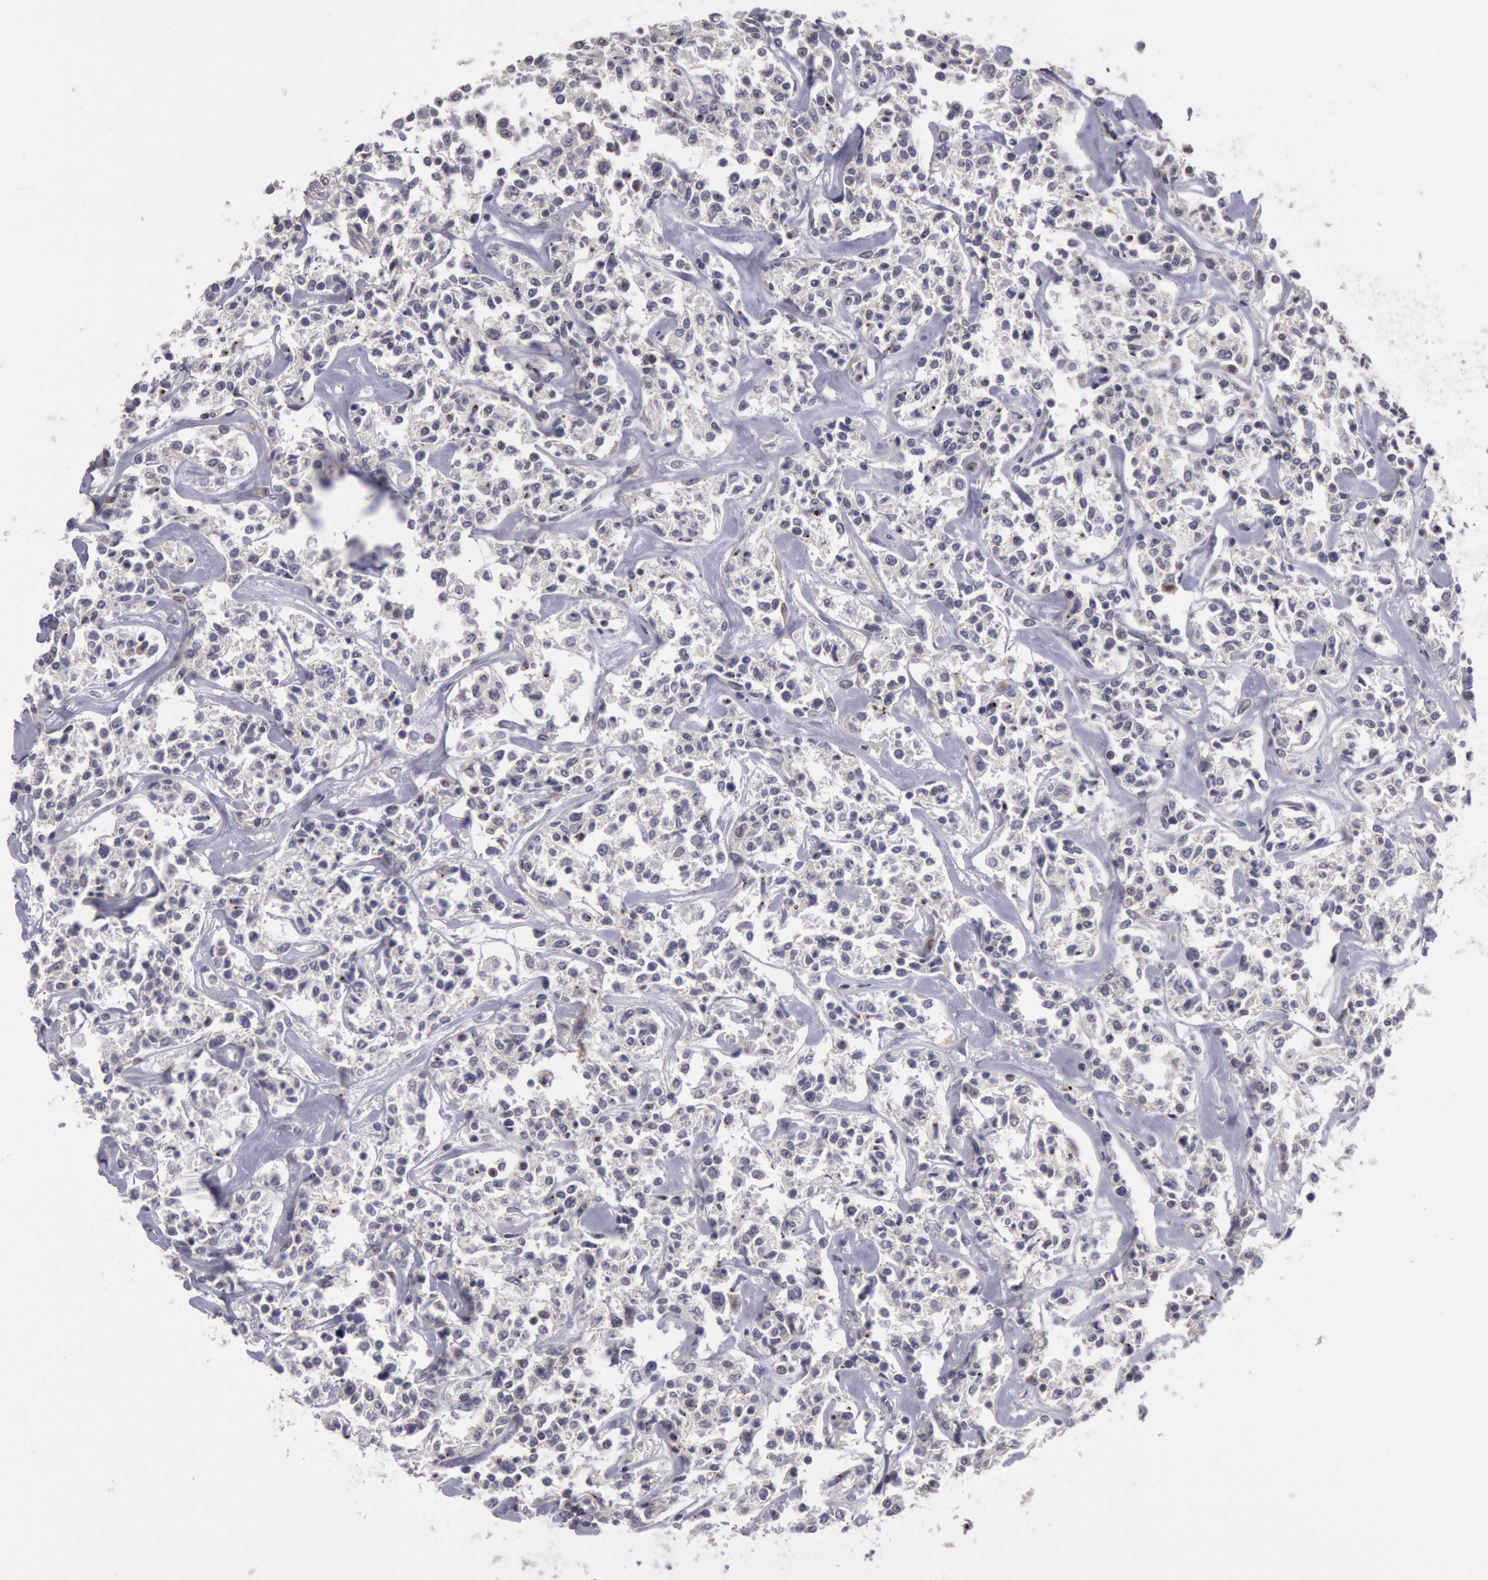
{"staining": {"intensity": "weak", "quantity": "25%-75%", "location": "cytoplasmic/membranous"}, "tissue": "lymphoma", "cell_type": "Tumor cells", "image_type": "cancer", "snomed": [{"axis": "morphology", "description": "Malignant lymphoma, non-Hodgkin's type, Low grade"}, {"axis": "topography", "description": "Small intestine"}], "caption": "Approximately 25%-75% of tumor cells in human lymphoma reveal weak cytoplasmic/membranous protein staining as visualized by brown immunohistochemical staining.", "gene": "TRIB2", "patient": {"sex": "female", "age": 59}}